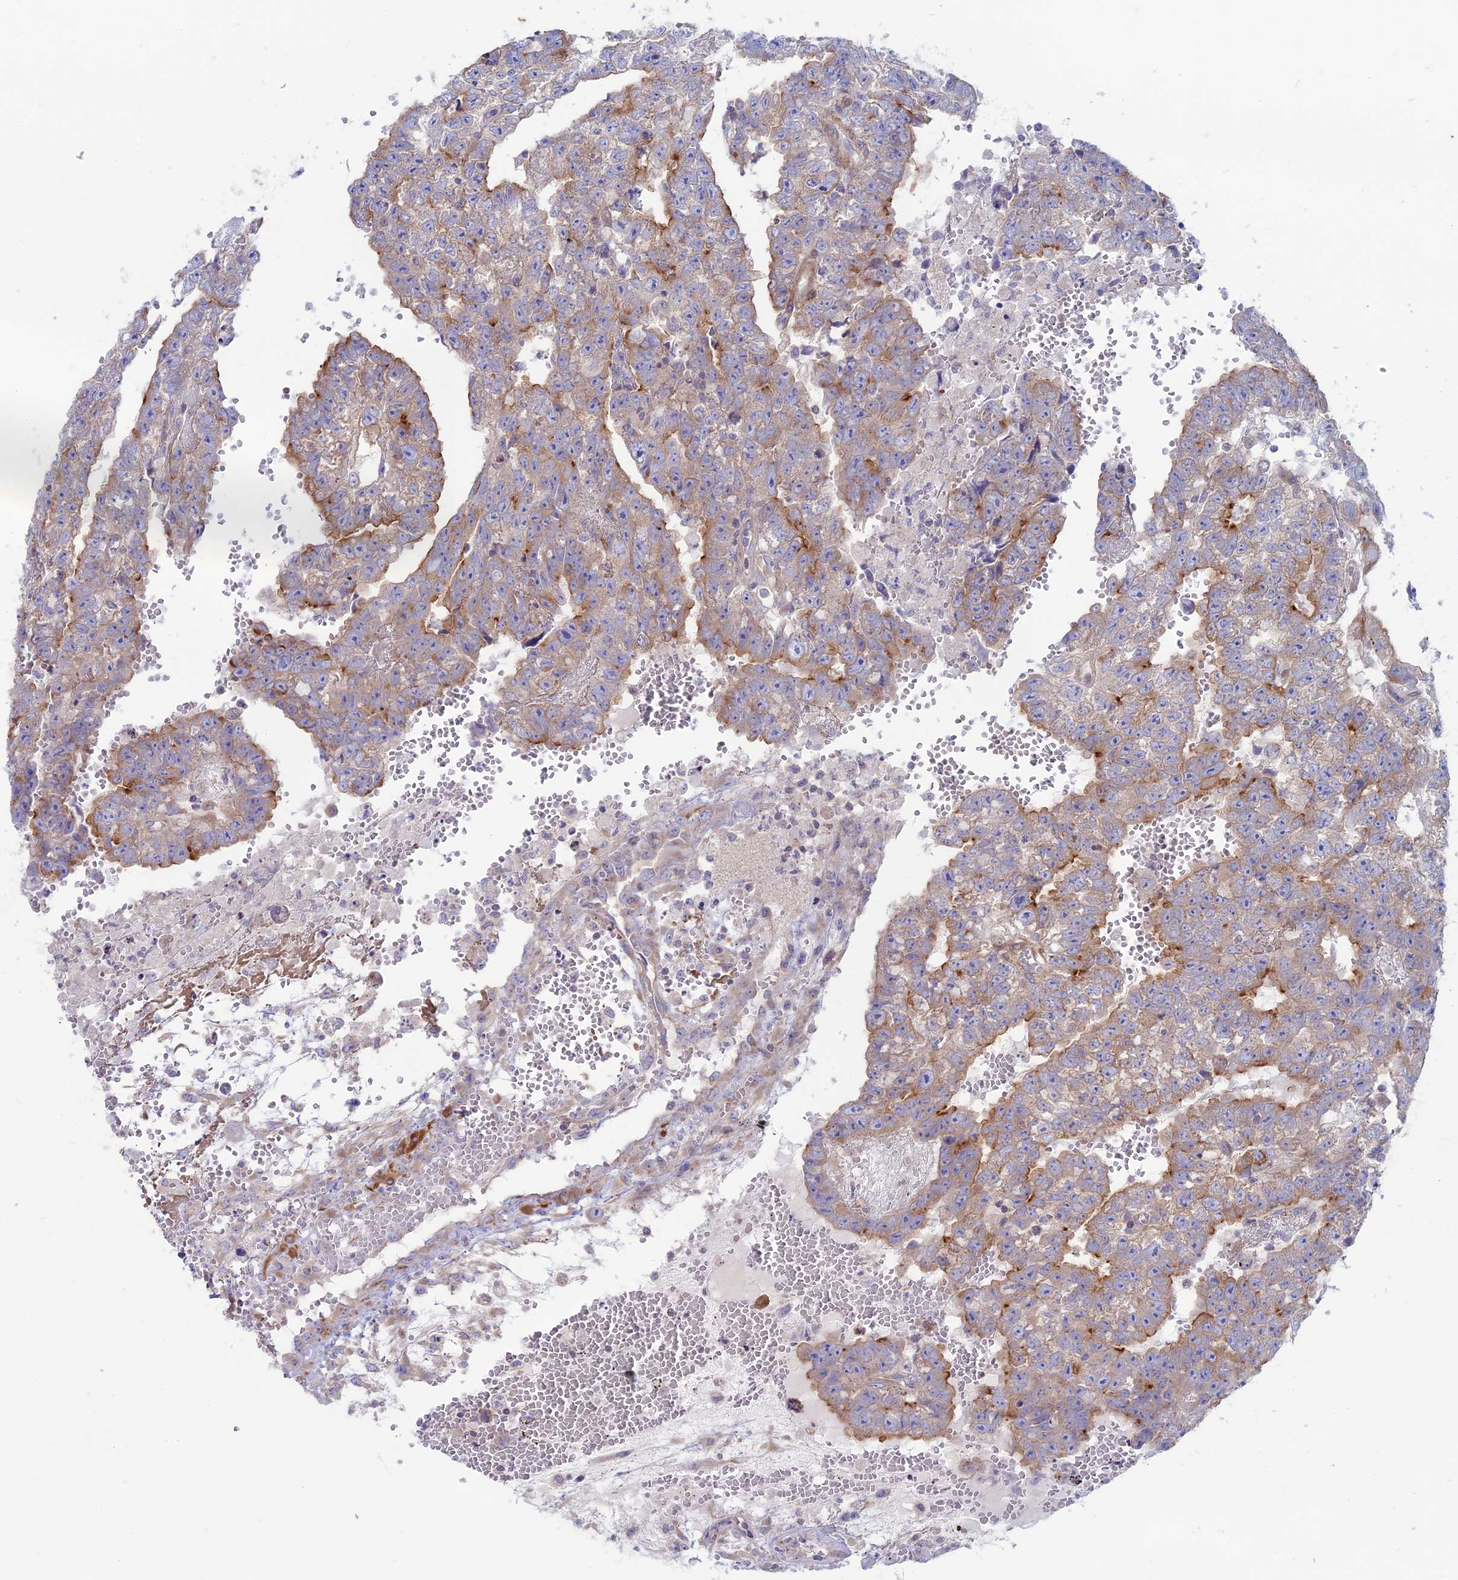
{"staining": {"intensity": "moderate", "quantity": "25%-75%", "location": "cytoplasmic/membranous"}, "tissue": "testis cancer", "cell_type": "Tumor cells", "image_type": "cancer", "snomed": [{"axis": "morphology", "description": "Carcinoma, Embryonal, NOS"}, {"axis": "topography", "description": "Testis"}], "caption": "This micrograph displays testis cancer (embryonal carcinoma) stained with IHC to label a protein in brown. The cytoplasmic/membranous of tumor cells show moderate positivity for the protein. Nuclei are counter-stained blue.", "gene": "MYO5B", "patient": {"sex": "male", "age": 25}}